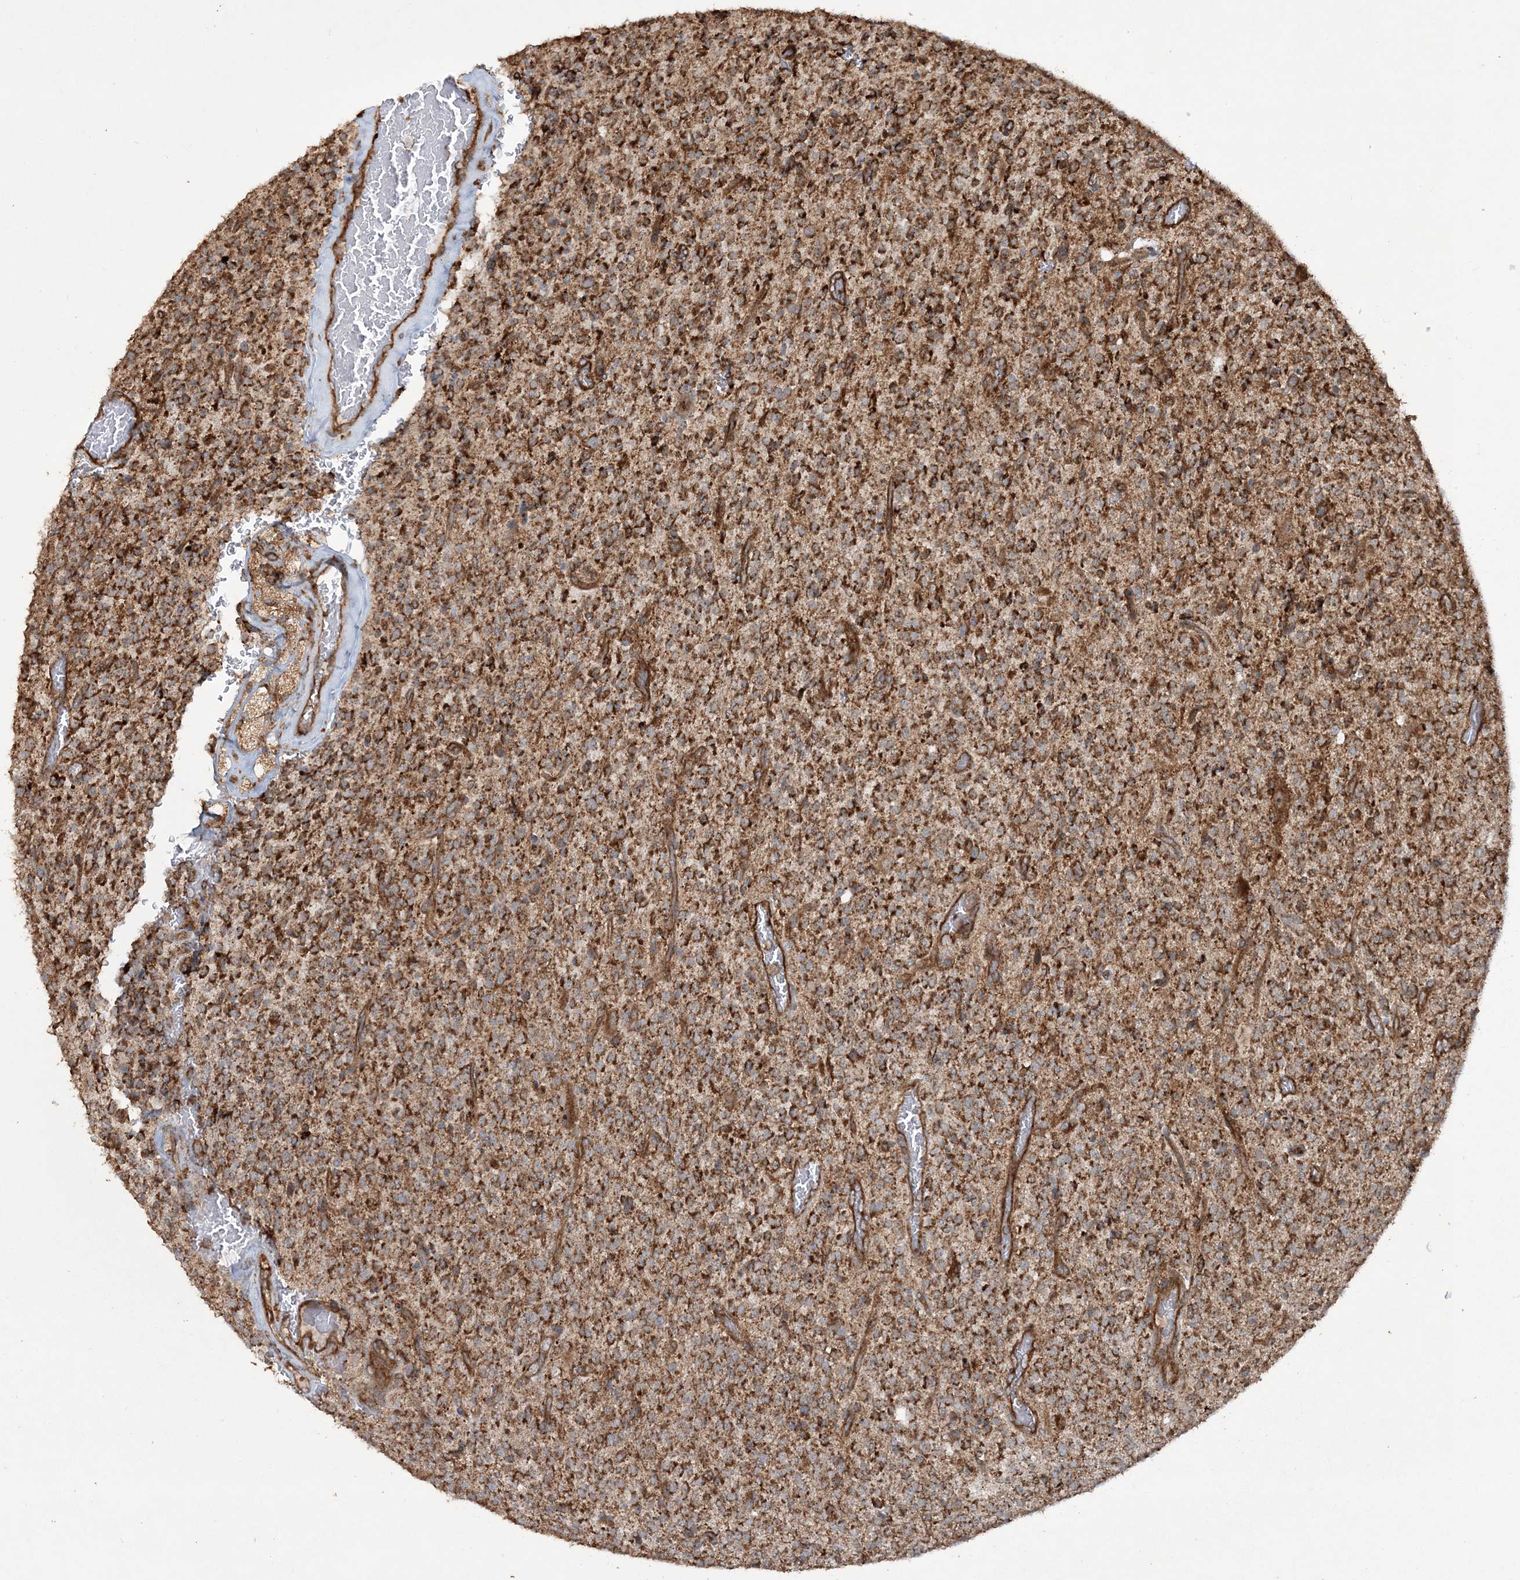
{"staining": {"intensity": "strong", "quantity": ">75%", "location": "cytoplasmic/membranous"}, "tissue": "glioma", "cell_type": "Tumor cells", "image_type": "cancer", "snomed": [{"axis": "morphology", "description": "Glioma, malignant, High grade"}, {"axis": "topography", "description": "Brain"}], "caption": "Immunohistochemistry (IHC) of glioma demonstrates high levels of strong cytoplasmic/membranous staining in about >75% of tumor cells.", "gene": "TTC7A", "patient": {"sex": "male", "age": 34}}